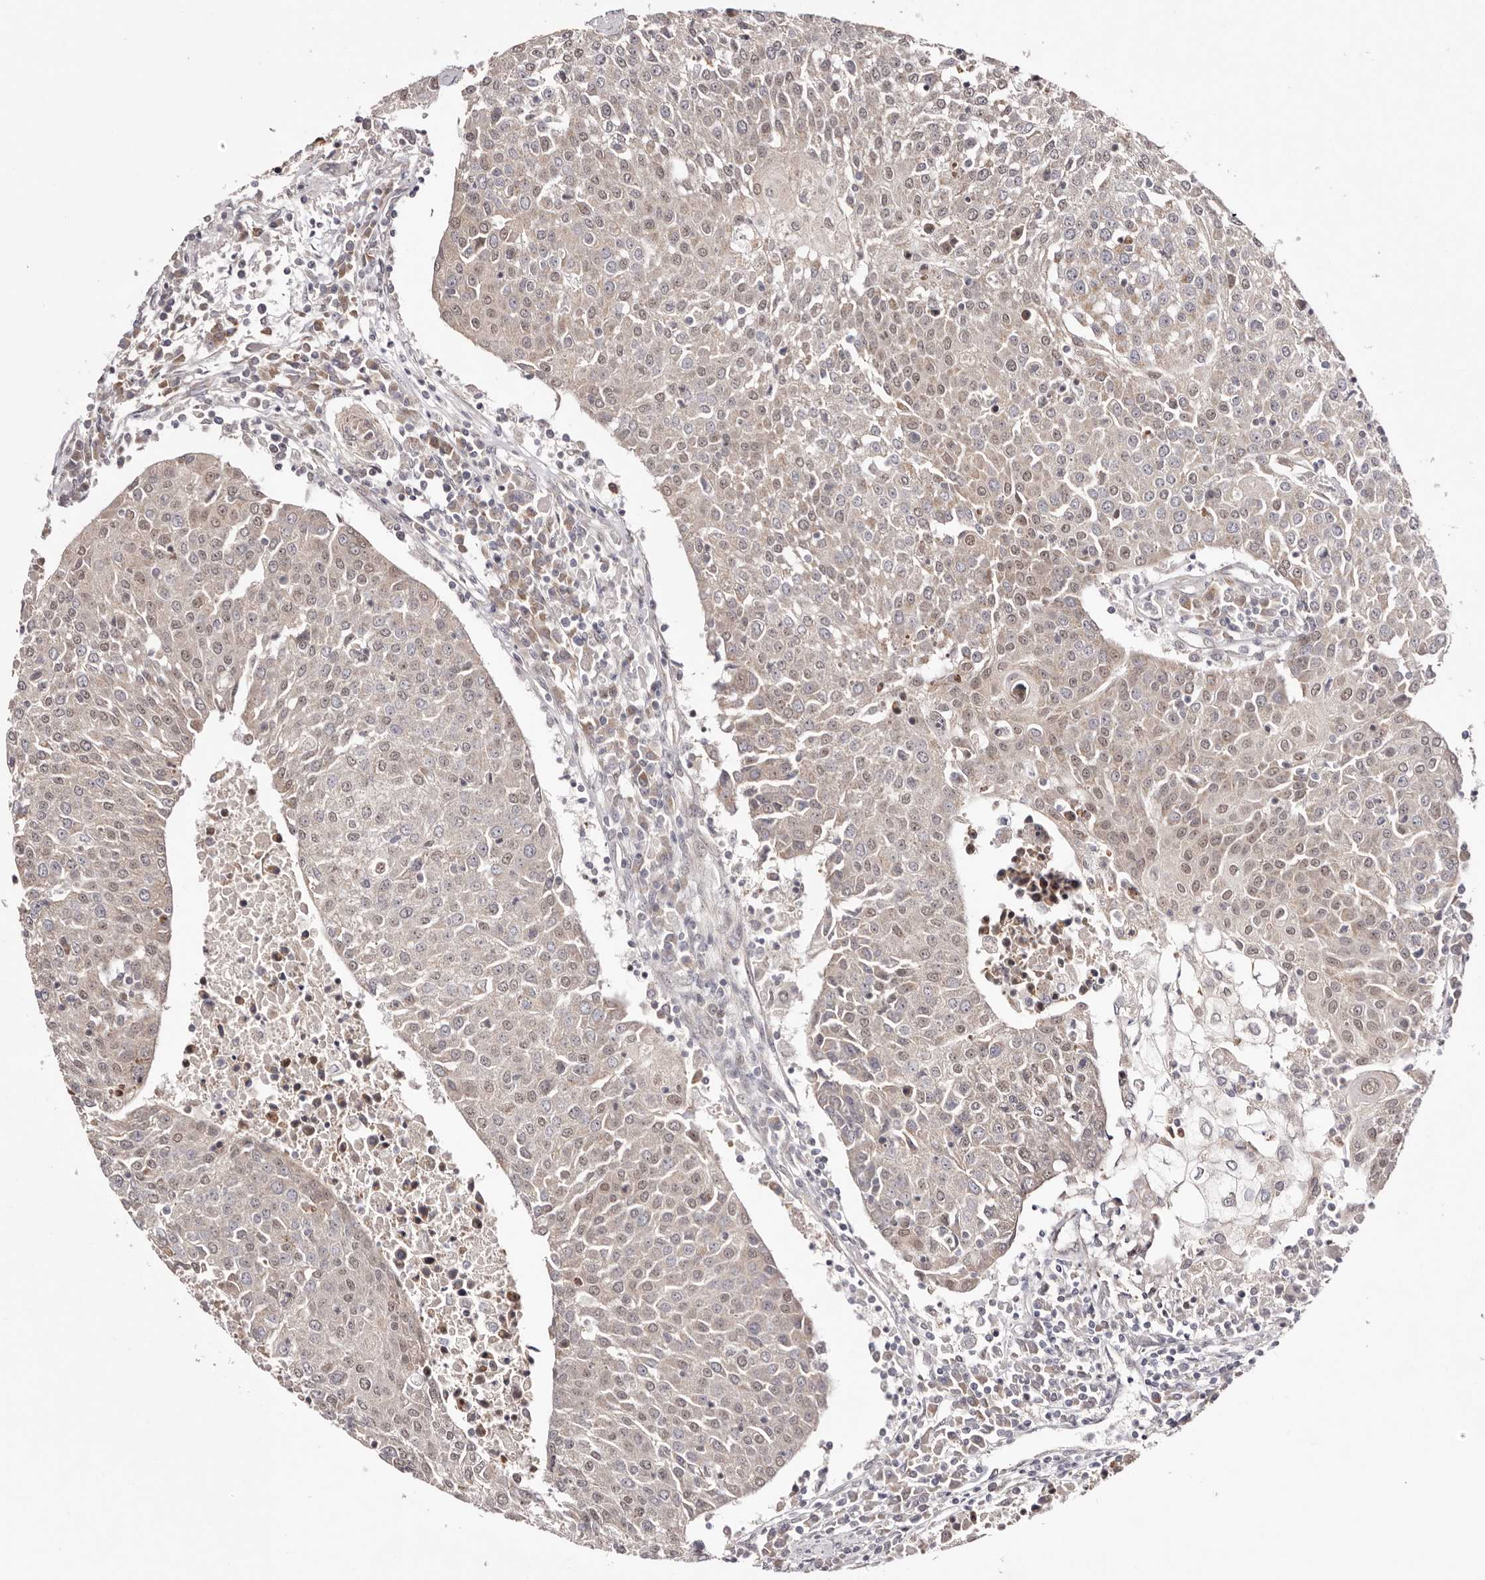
{"staining": {"intensity": "weak", "quantity": ">75%", "location": "nuclear"}, "tissue": "urothelial cancer", "cell_type": "Tumor cells", "image_type": "cancer", "snomed": [{"axis": "morphology", "description": "Urothelial carcinoma, High grade"}, {"axis": "topography", "description": "Urinary bladder"}], "caption": "Weak nuclear staining for a protein is identified in approximately >75% of tumor cells of high-grade urothelial carcinoma using immunohistochemistry (IHC).", "gene": "EGR3", "patient": {"sex": "female", "age": 85}}